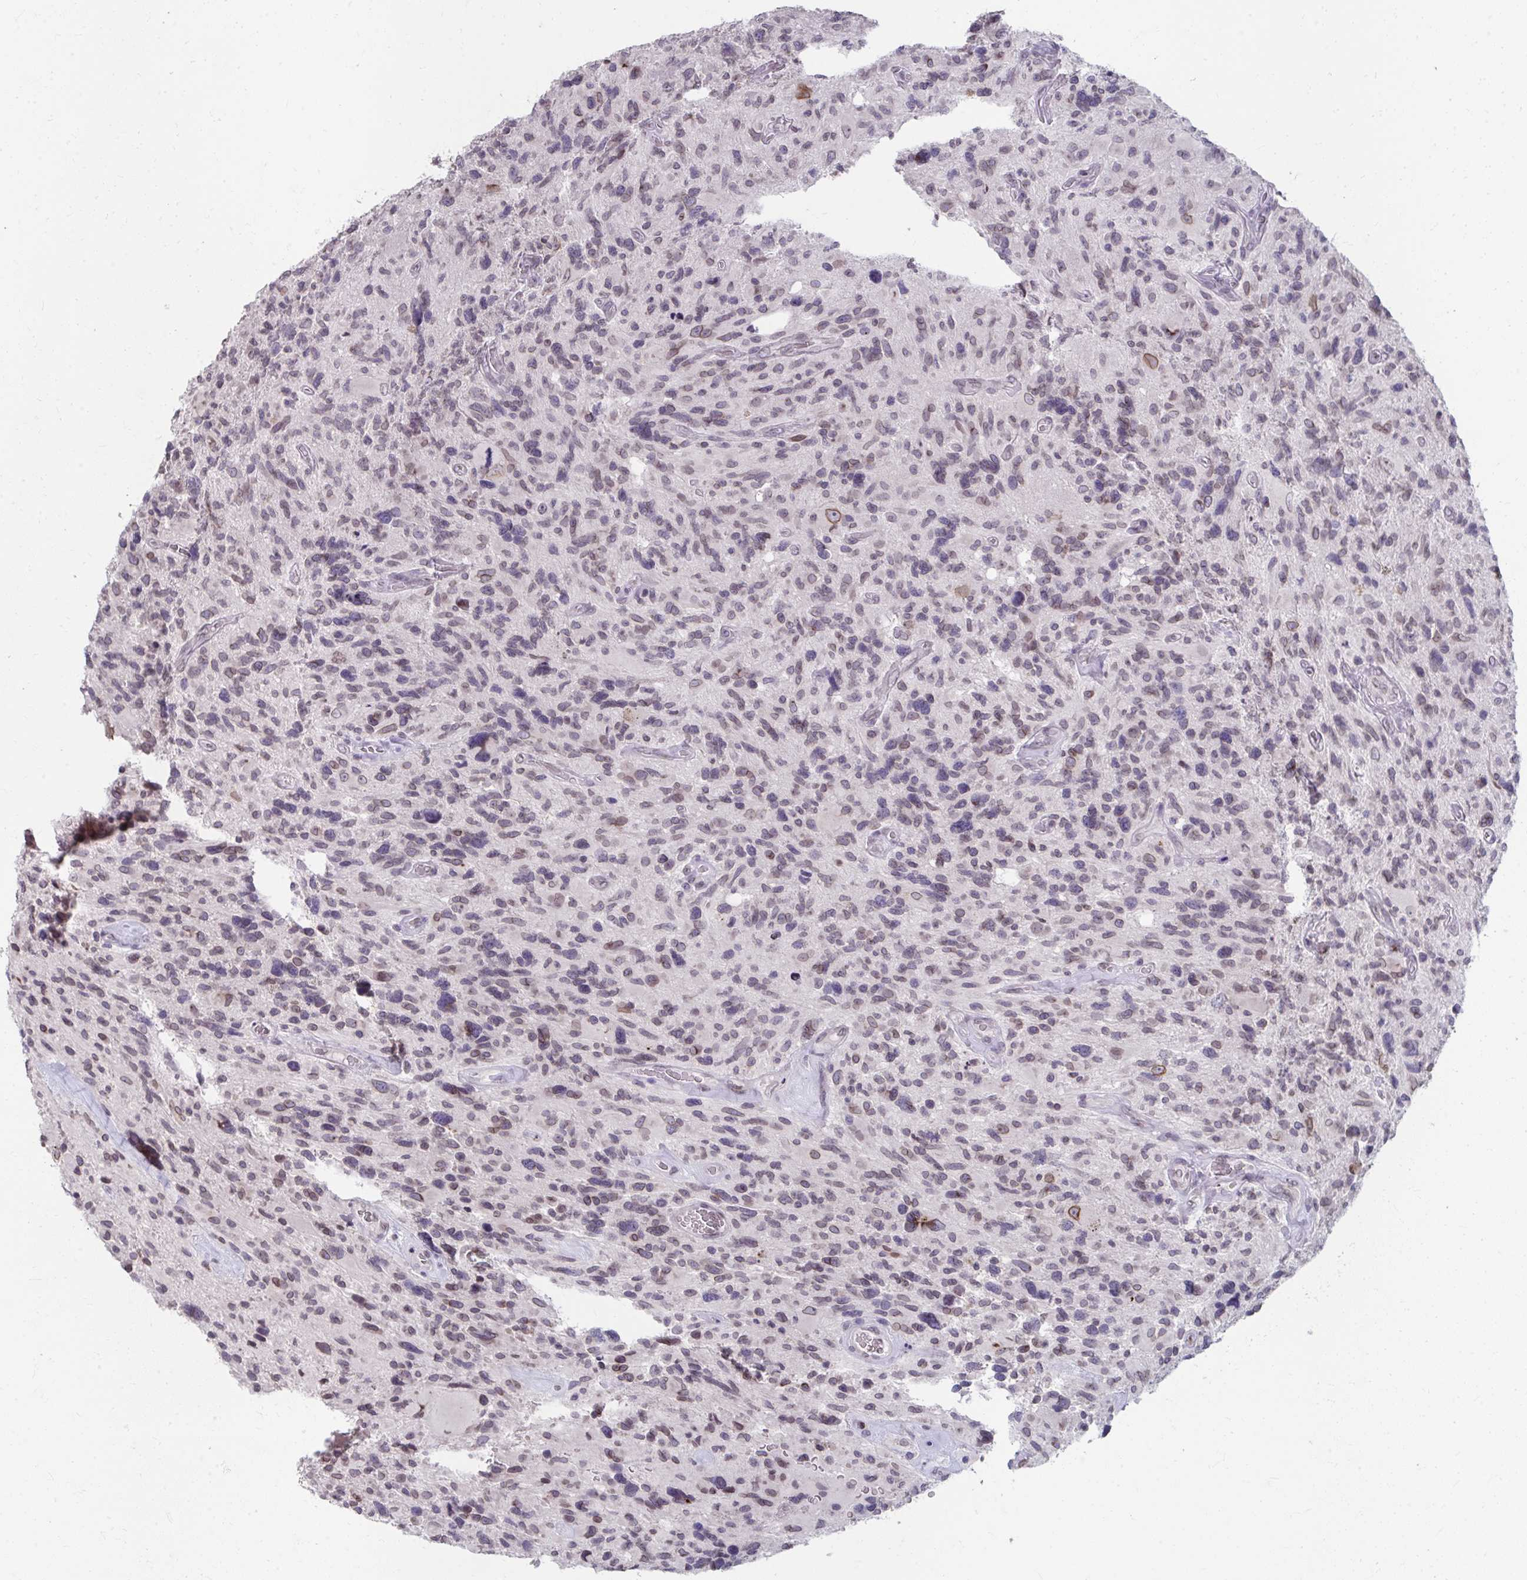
{"staining": {"intensity": "weak", "quantity": "<25%", "location": "nuclear"}, "tissue": "glioma", "cell_type": "Tumor cells", "image_type": "cancer", "snomed": [{"axis": "morphology", "description": "Glioma, malignant, High grade"}, {"axis": "topography", "description": "Brain"}], "caption": "Glioma was stained to show a protein in brown. There is no significant positivity in tumor cells.", "gene": "NUP133", "patient": {"sex": "male", "age": 49}}